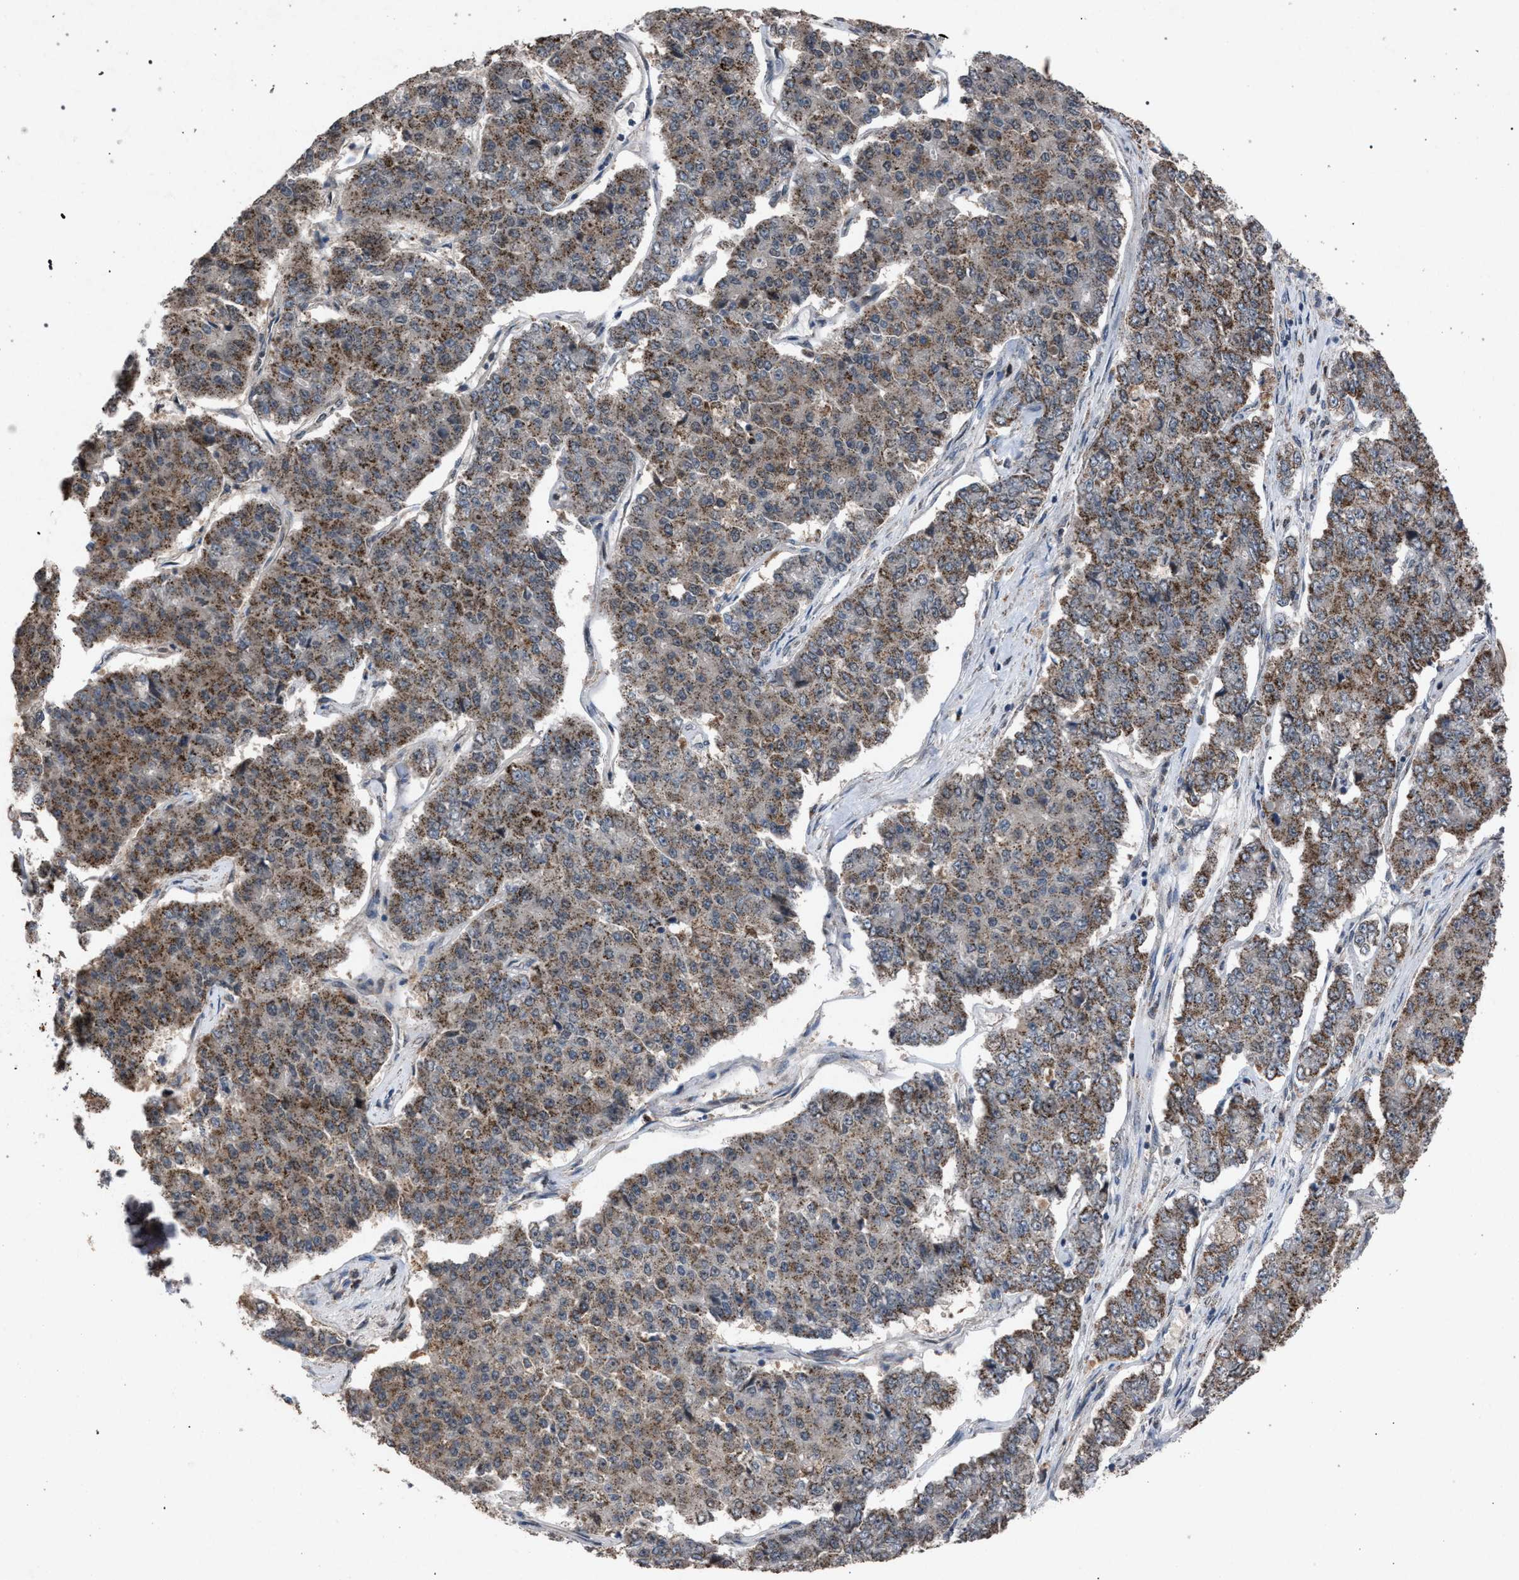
{"staining": {"intensity": "moderate", "quantity": ">75%", "location": "cytoplasmic/membranous"}, "tissue": "pancreatic cancer", "cell_type": "Tumor cells", "image_type": "cancer", "snomed": [{"axis": "morphology", "description": "Adenocarcinoma, NOS"}, {"axis": "topography", "description": "Pancreas"}], "caption": "IHC image of neoplastic tissue: human pancreatic cancer stained using immunohistochemistry exhibits medium levels of moderate protein expression localized specifically in the cytoplasmic/membranous of tumor cells, appearing as a cytoplasmic/membranous brown color.", "gene": "HSD17B4", "patient": {"sex": "male", "age": 50}}